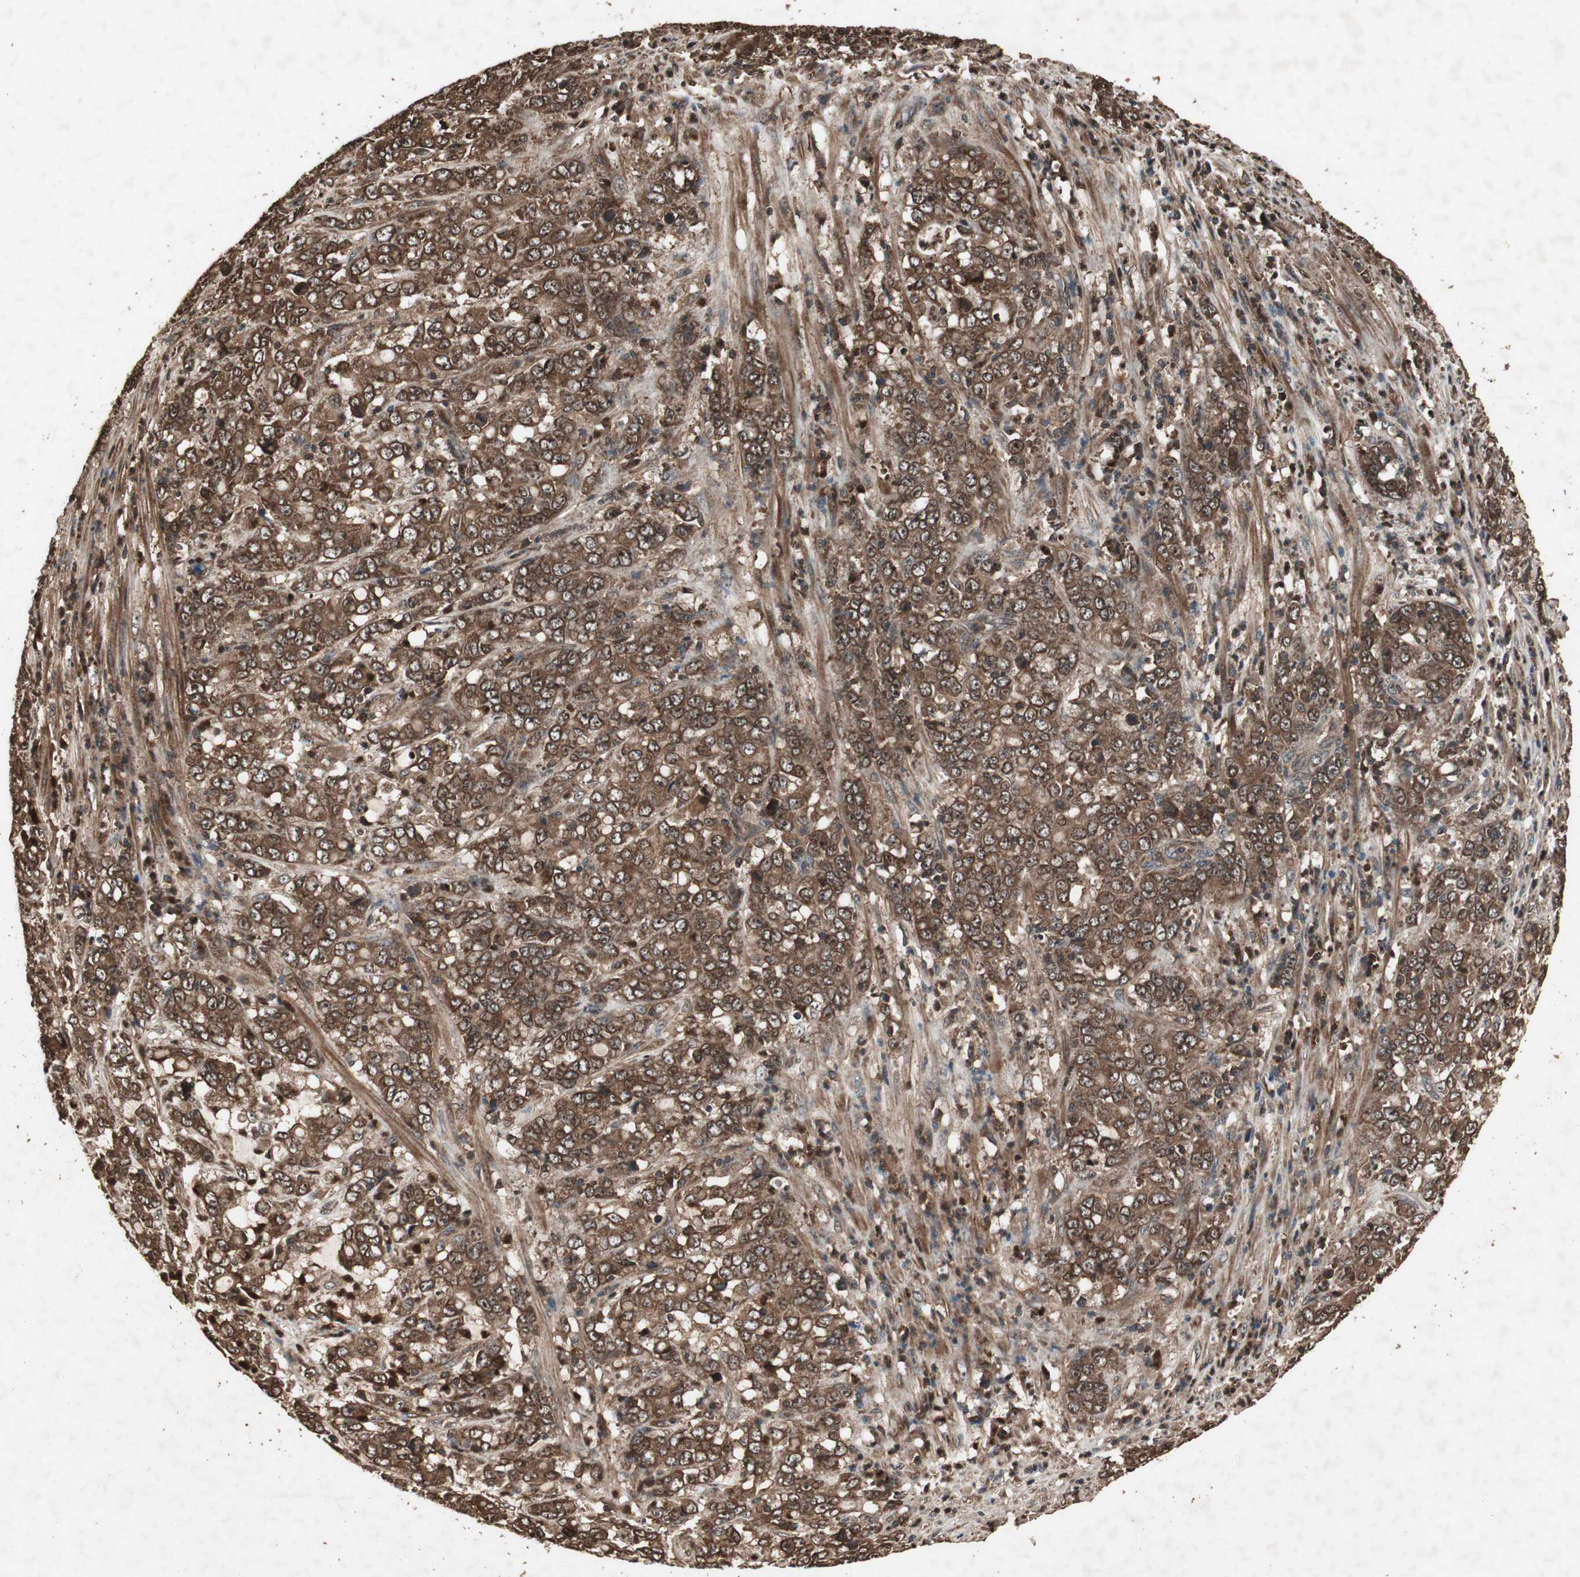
{"staining": {"intensity": "strong", "quantity": ">75%", "location": "cytoplasmic/membranous"}, "tissue": "stomach cancer", "cell_type": "Tumor cells", "image_type": "cancer", "snomed": [{"axis": "morphology", "description": "Adenocarcinoma, NOS"}, {"axis": "topography", "description": "Stomach, lower"}], "caption": "There is high levels of strong cytoplasmic/membranous expression in tumor cells of stomach cancer (adenocarcinoma), as demonstrated by immunohistochemical staining (brown color).", "gene": "LAMTOR5", "patient": {"sex": "female", "age": 71}}